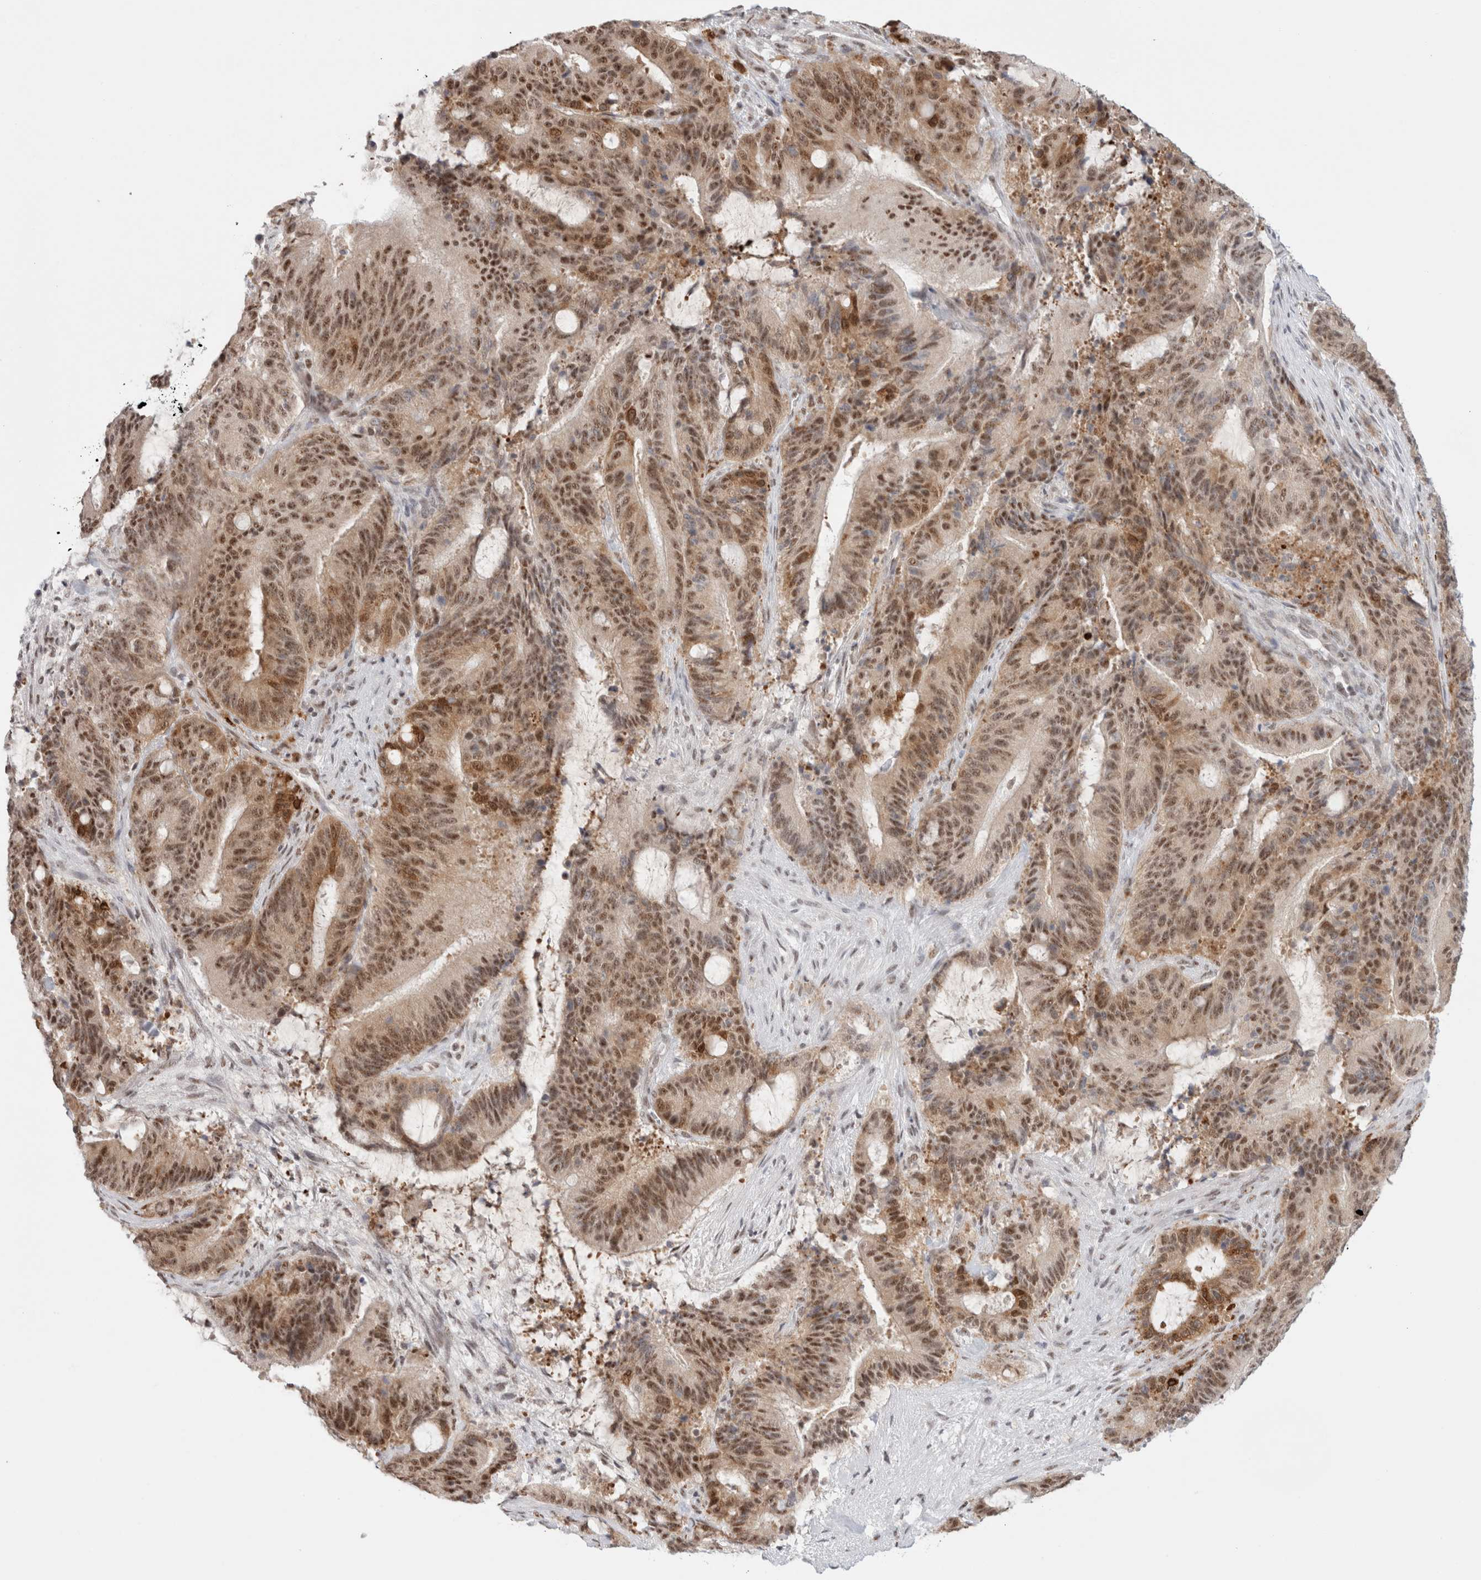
{"staining": {"intensity": "moderate", "quantity": ">75%", "location": "cytoplasmic/membranous,nuclear"}, "tissue": "liver cancer", "cell_type": "Tumor cells", "image_type": "cancer", "snomed": [{"axis": "morphology", "description": "Normal tissue, NOS"}, {"axis": "morphology", "description": "Cholangiocarcinoma"}, {"axis": "topography", "description": "Liver"}, {"axis": "topography", "description": "Peripheral nerve tissue"}], "caption": "Cholangiocarcinoma (liver) stained with a brown dye displays moderate cytoplasmic/membranous and nuclear positive expression in about >75% of tumor cells.", "gene": "TRMT12", "patient": {"sex": "female", "age": 73}}